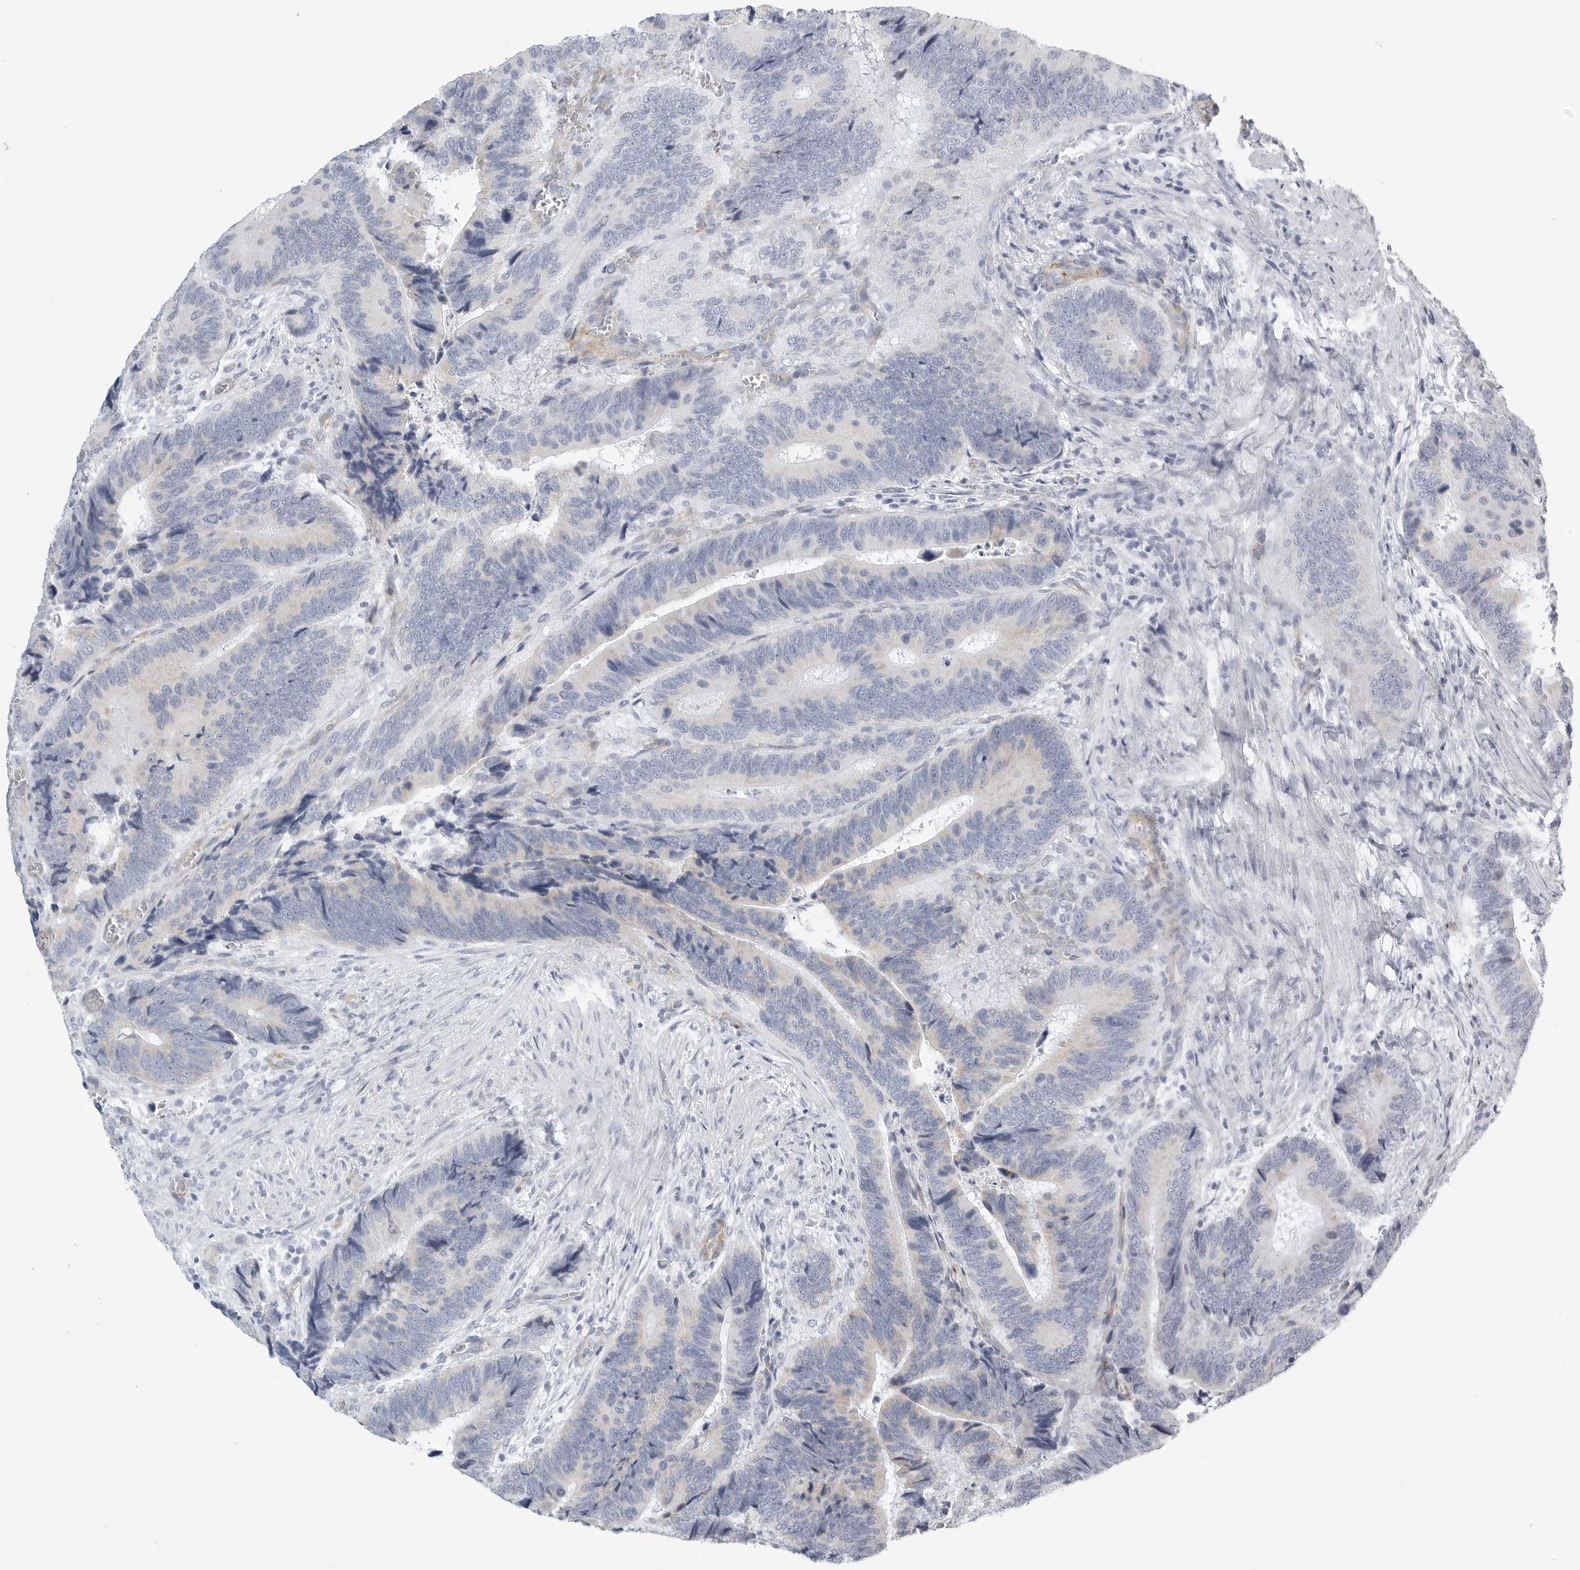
{"staining": {"intensity": "negative", "quantity": "none", "location": "none"}, "tissue": "colorectal cancer", "cell_type": "Tumor cells", "image_type": "cancer", "snomed": [{"axis": "morphology", "description": "Inflammation, NOS"}, {"axis": "morphology", "description": "Adenocarcinoma, NOS"}, {"axis": "topography", "description": "Colon"}], "caption": "DAB immunohistochemical staining of adenocarcinoma (colorectal) shows no significant expression in tumor cells.", "gene": "TNR", "patient": {"sex": "male", "age": 72}}